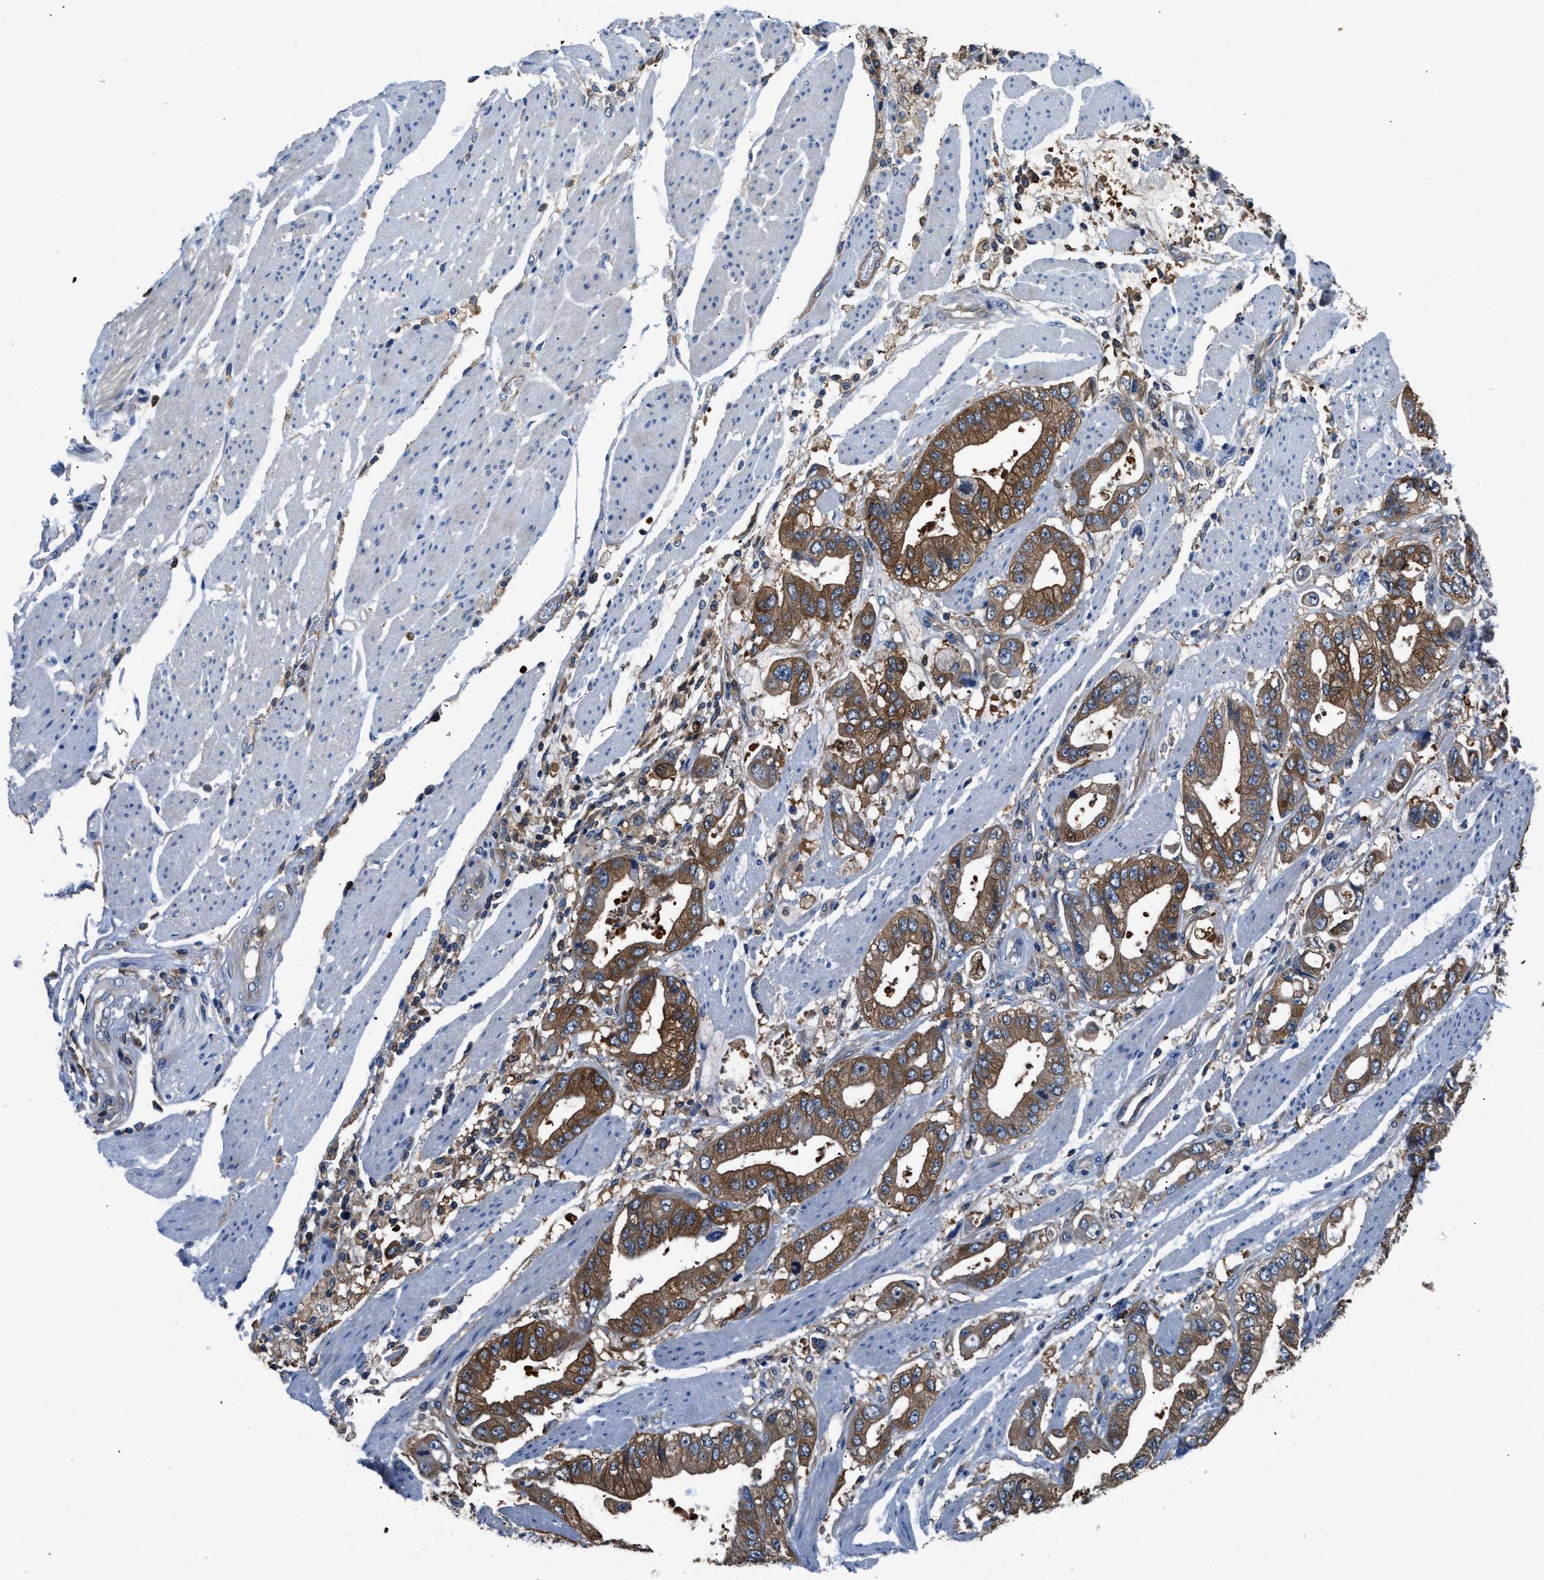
{"staining": {"intensity": "moderate", "quantity": "25%-75%", "location": "cytoplasmic/membranous"}, "tissue": "stomach cancer", "cell_type": "Tumor cells", "image_type": "cancer", "snomed": [{"axis": "morphology", "description": "Normal tissue, NOS"}, {"axis": "morphology", "description": "Adenocarcinoma, NOS"}, {"axis": "topography", "description": "Stomach"}], "caption": "The histopathology image displays a brown stain indicating the presence of a protein in the cytoplasmic/membranous of tumor cells in stomach cancer (adenocarcinoma).", "gene": "PKM", "patient": {"sex": "male", "age": 62}}